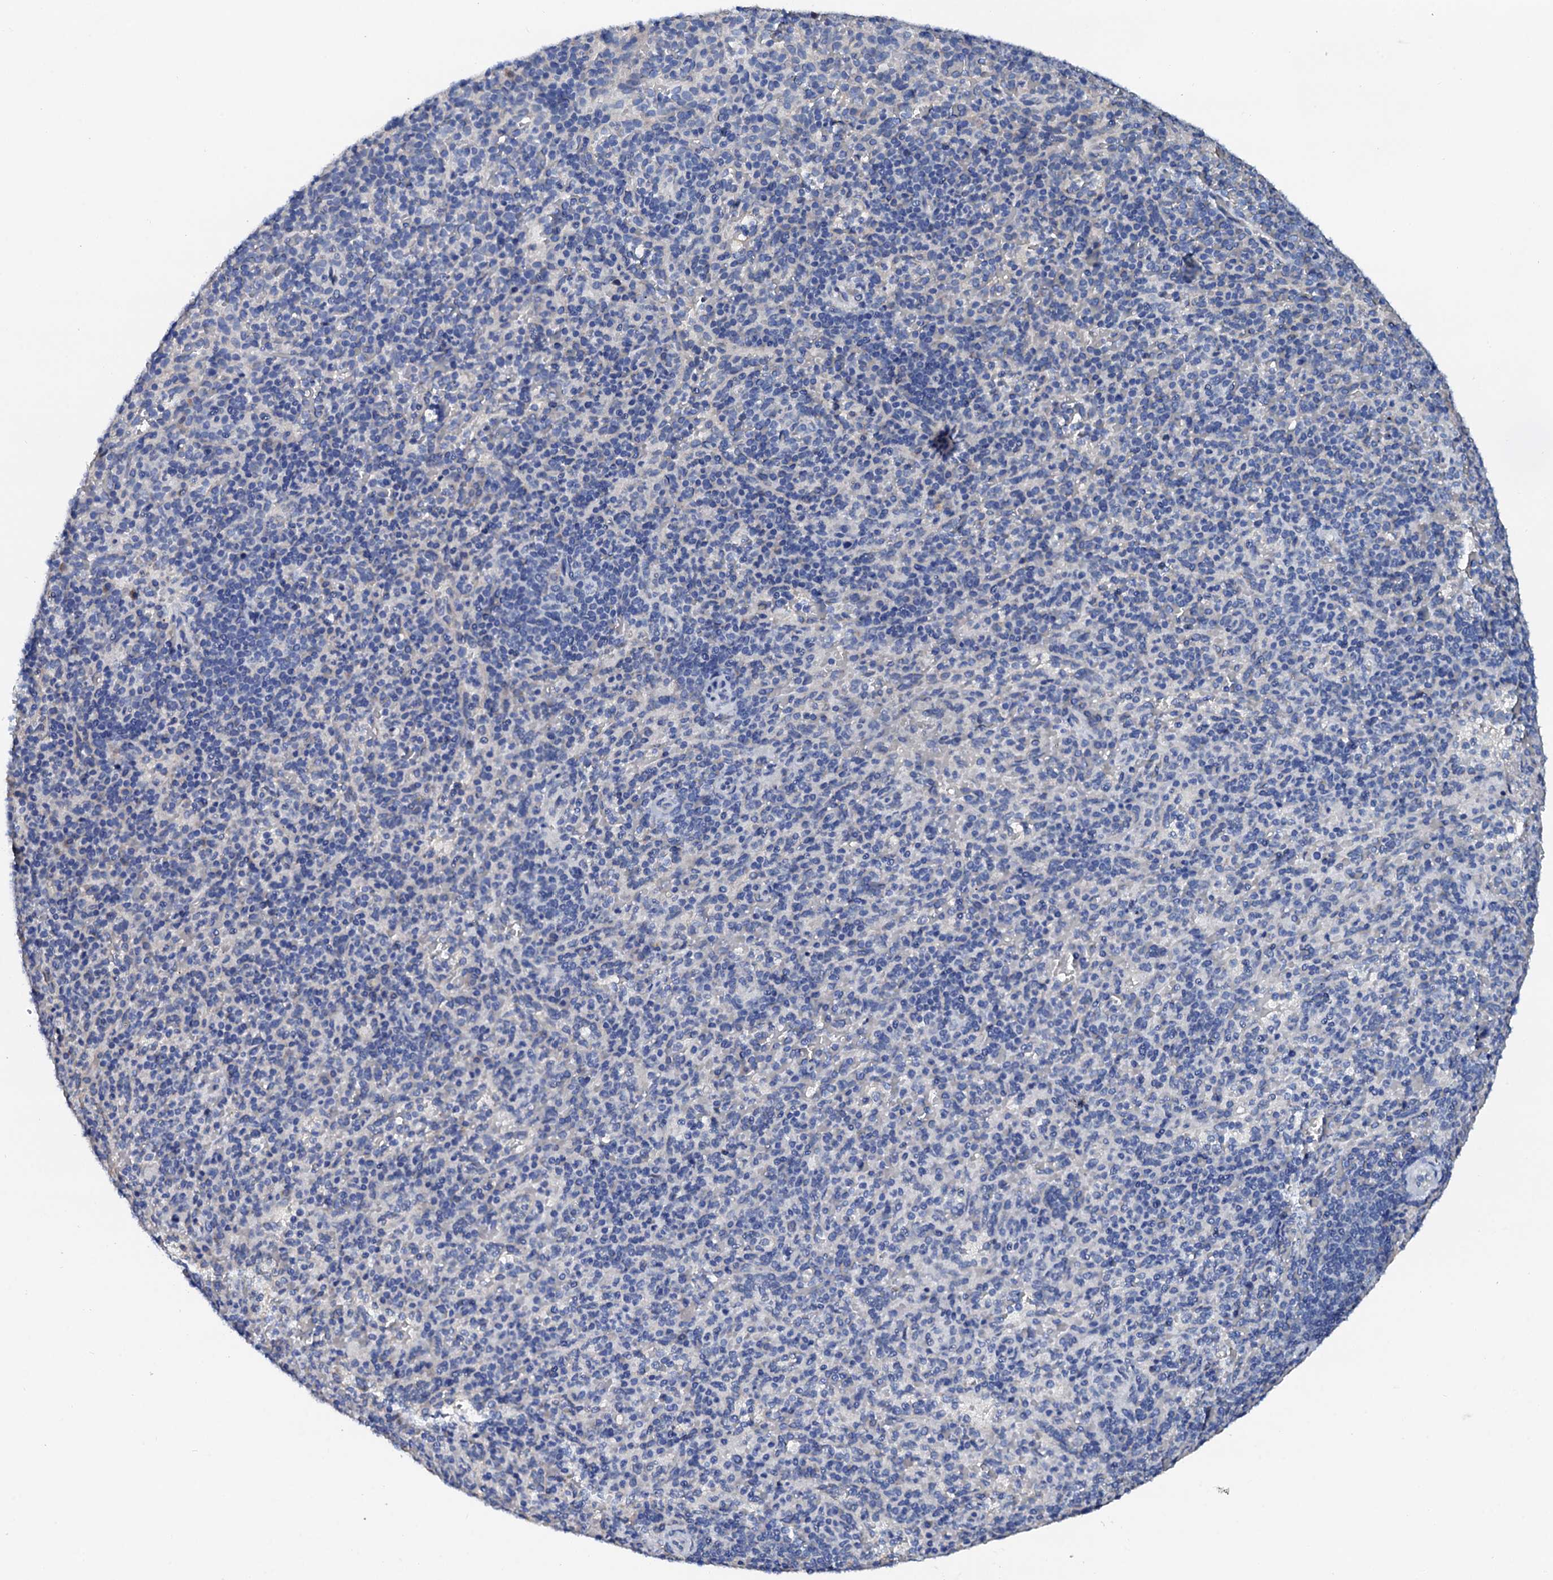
{"staining": {"intensity": "negative", "quantity": "none", "location": "none"}, "tissue": "spleen", "cell_type": "Cells in red pulp", "image_type": "normal", "snomed": [{"axis": "morphology", "description": "Normal tissue, NOS"}, {"axis": "topography", "description": "Spleen"}], "caption": "A high-resolution image shows immunohistochemistry (IHC) staining of benign spleen, which exhibits no significant expression in cells in red pulp. (DAB immunohistochemistry visualized using brightfield microscopy, high magnification).", "gene": "AKAP3", "patient": {"sex": "male", "age": 82}}